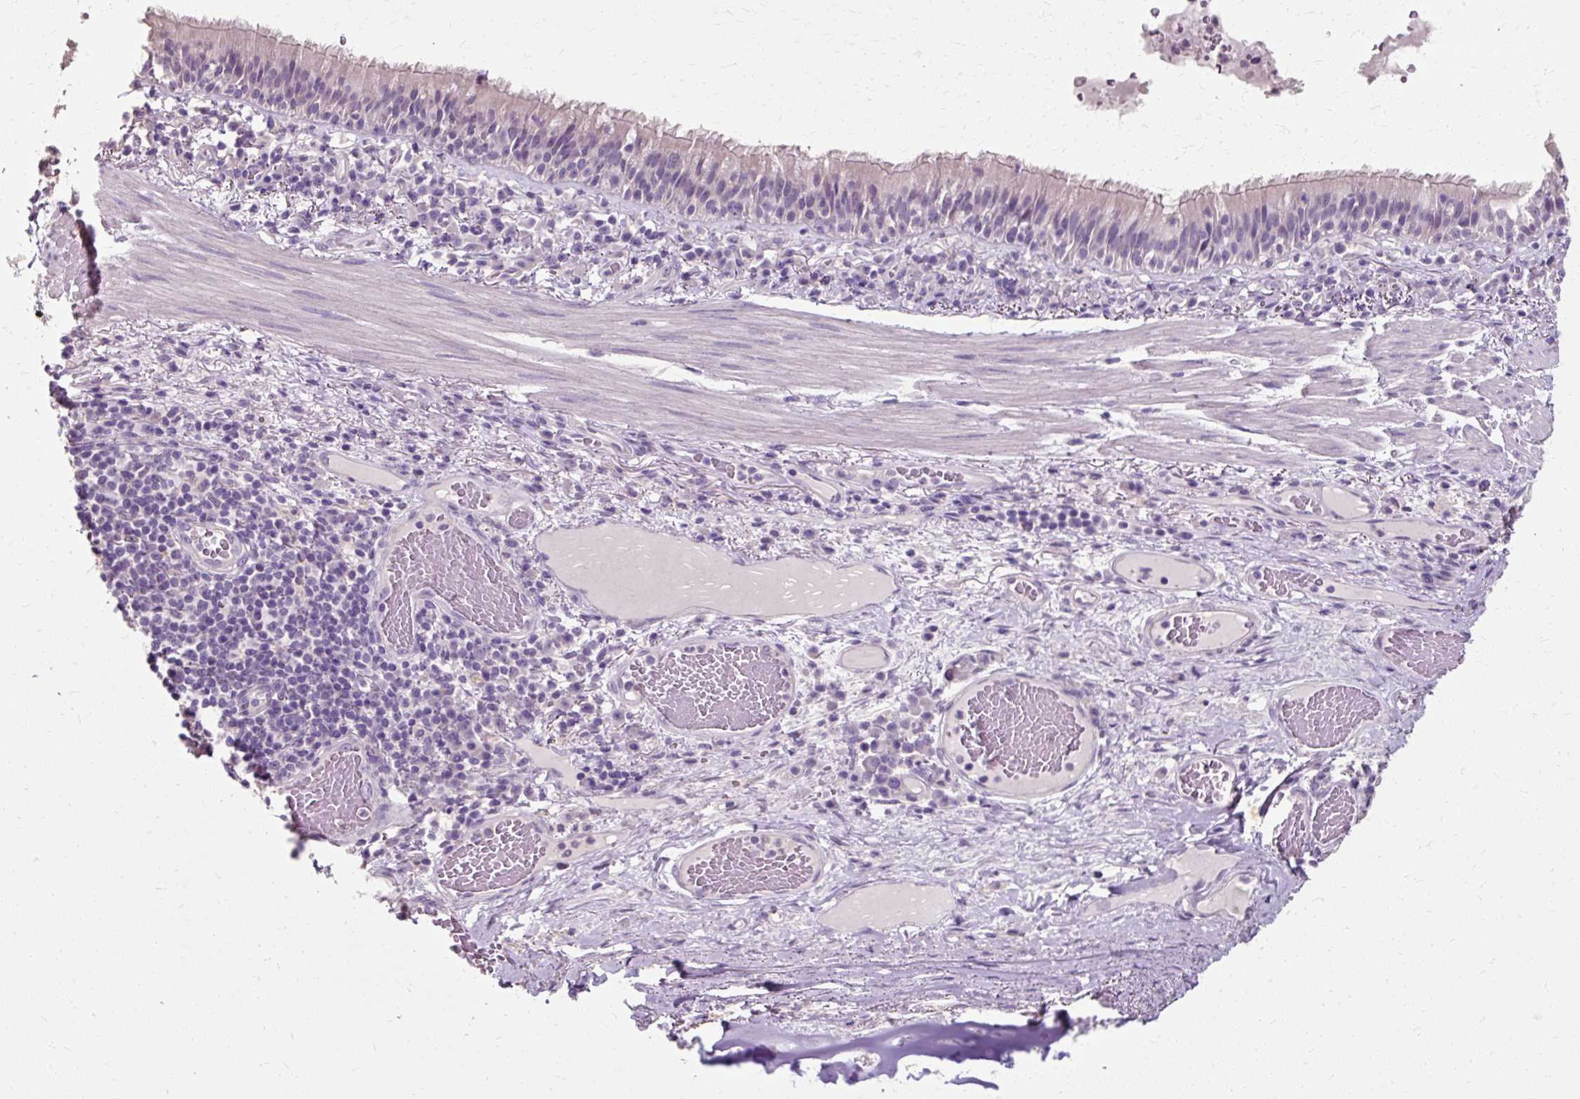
{"staining": {"intensity": "negative", "quantity": "none", "location": "none"}, "tissue": "bronchus", "cell_type": "Respiratory epithelial cells", "image_type": "normal", "snomed": [{"axis": "morphology", "description": "Normal tissue, NOS"}, {"axis": "topography", "description": "Cartilage tissue"}, {"axis": "topography", "description": "Bronchus"}], "caption": "Histopathology image shows no significant protein positivity in respiratory epithelial cells of unremarkable bronchus.", "gene": "KLHL24", "patient": {"sex": "male", "age": 56}}